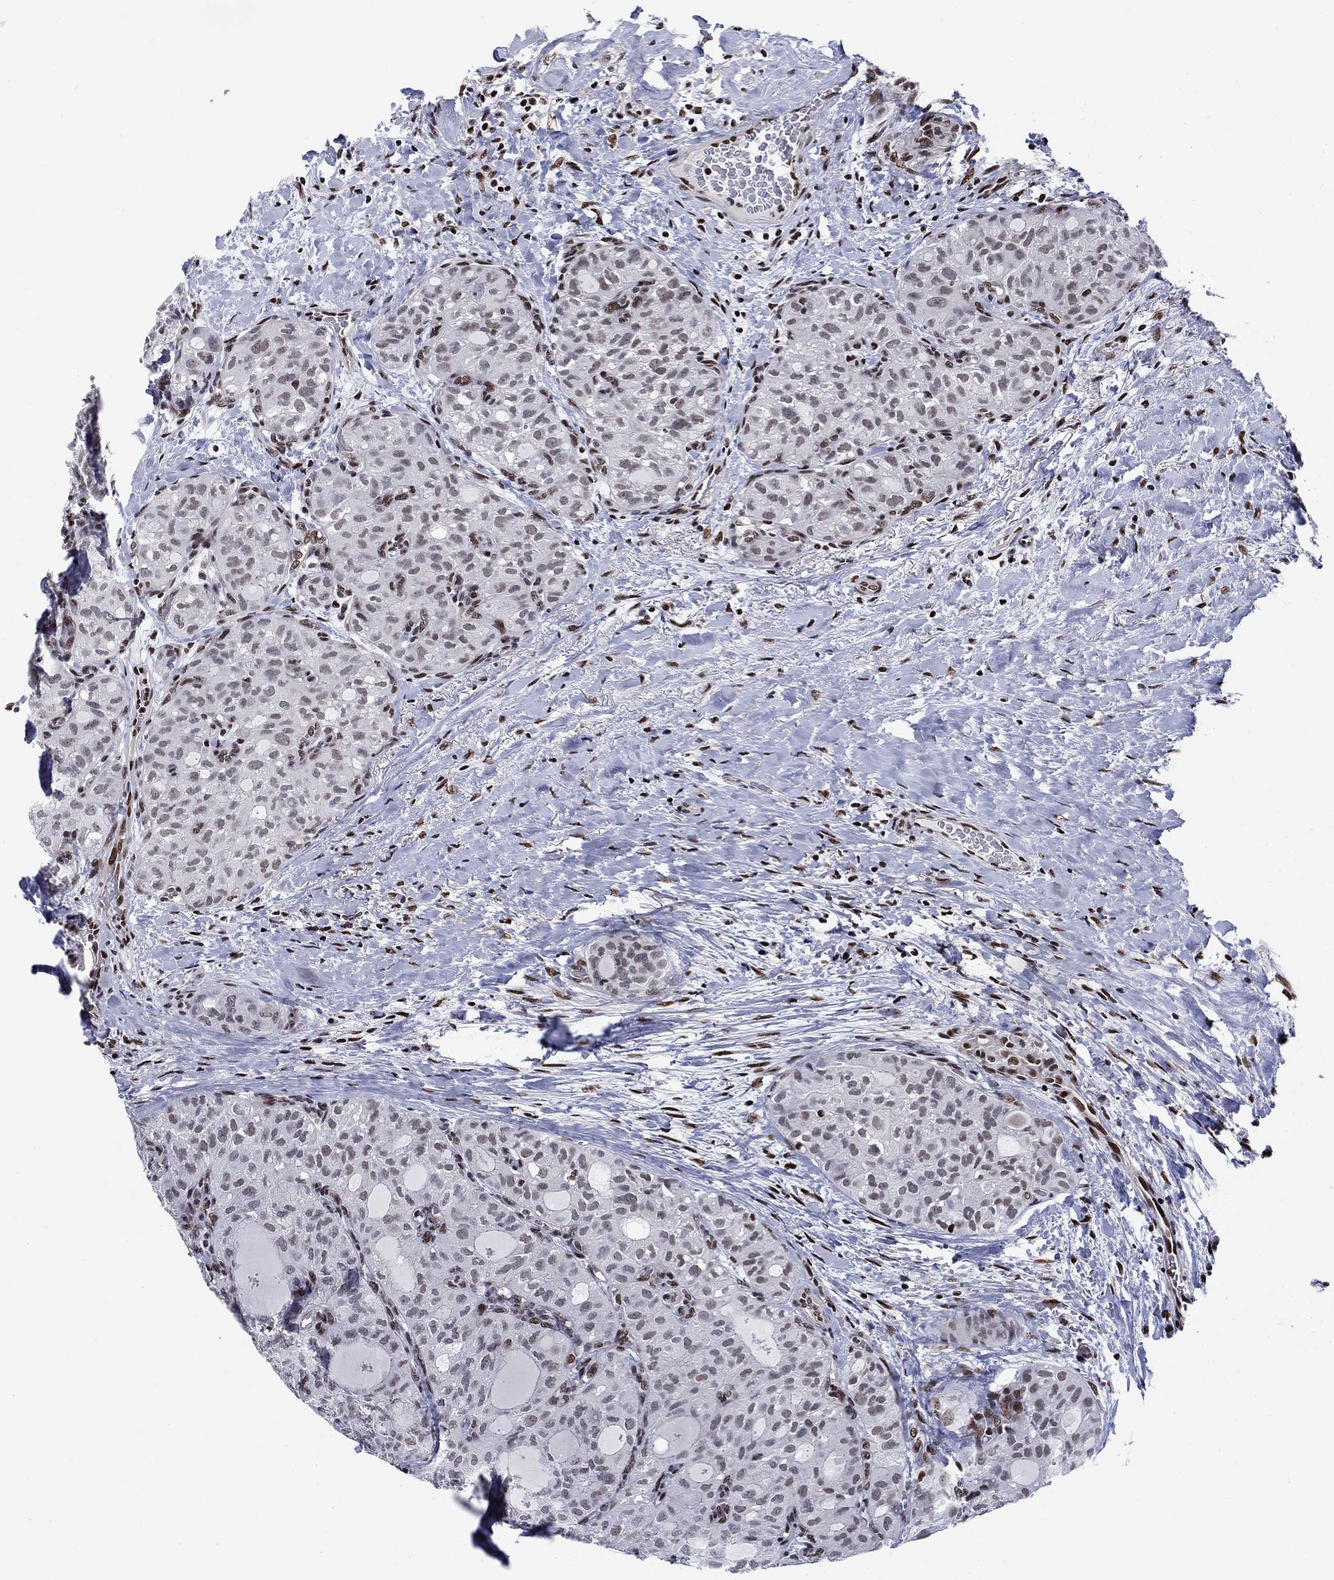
{"staining": {"intensity": "negative", "quantity": "none", "location": "none"}, "tissue": "thyroid cancer", "cell_type": "Tumor cells", "image_type": "cancer", "snomed": [{"axis": "morphology", "description": "Follicular adenoma carcinoma, NOS"}, {"axis": "topography", "description": "Thyroid gland"}], "caption": "Tumor cells are negative for protein expression in human follicular adenoma carcinoma (thyroid).", "gene": "RPRD1B", "patient": {"sex": "male", "age": 75}}